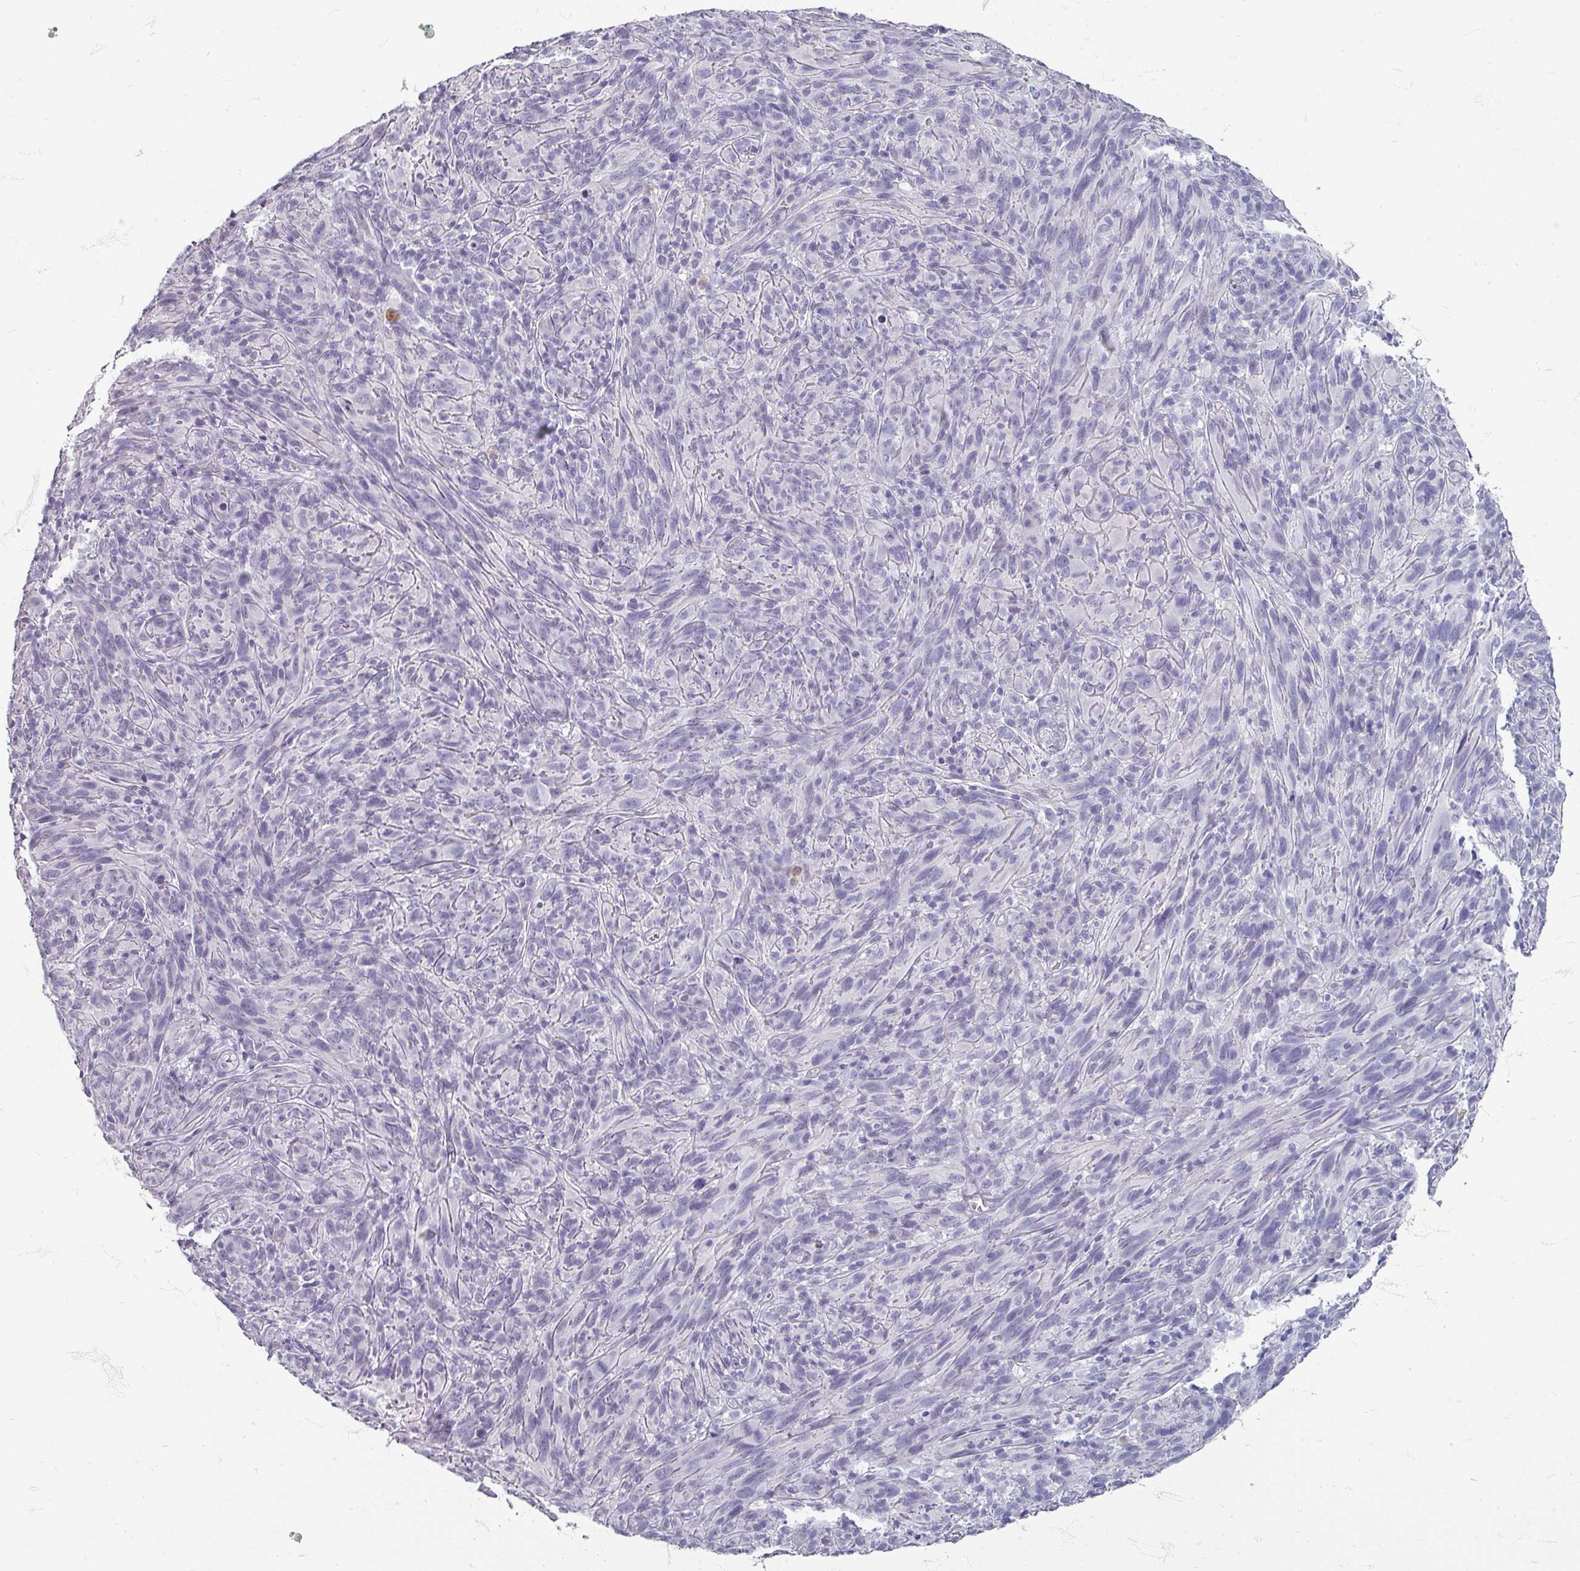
{"staining": {"intensity": "negative", "quantity": "none", "location": "none"}, "tissue": "melanoma", "cell_type": "Tumor cells", "image_type": "cancer", "snomed": [{"axis": "morphology", "description": "Malignant melanoma, NOS"}, {"axis": "topography", "description": "Skin of head"}], "caption": "Immunohistochemistry micrograph of neoplastic tissue: melanoma stained with DAB shows no significant protein expression in tumor cells.", "gene": "ZNF878", "patient": {"sex": "male", "age": 96}}